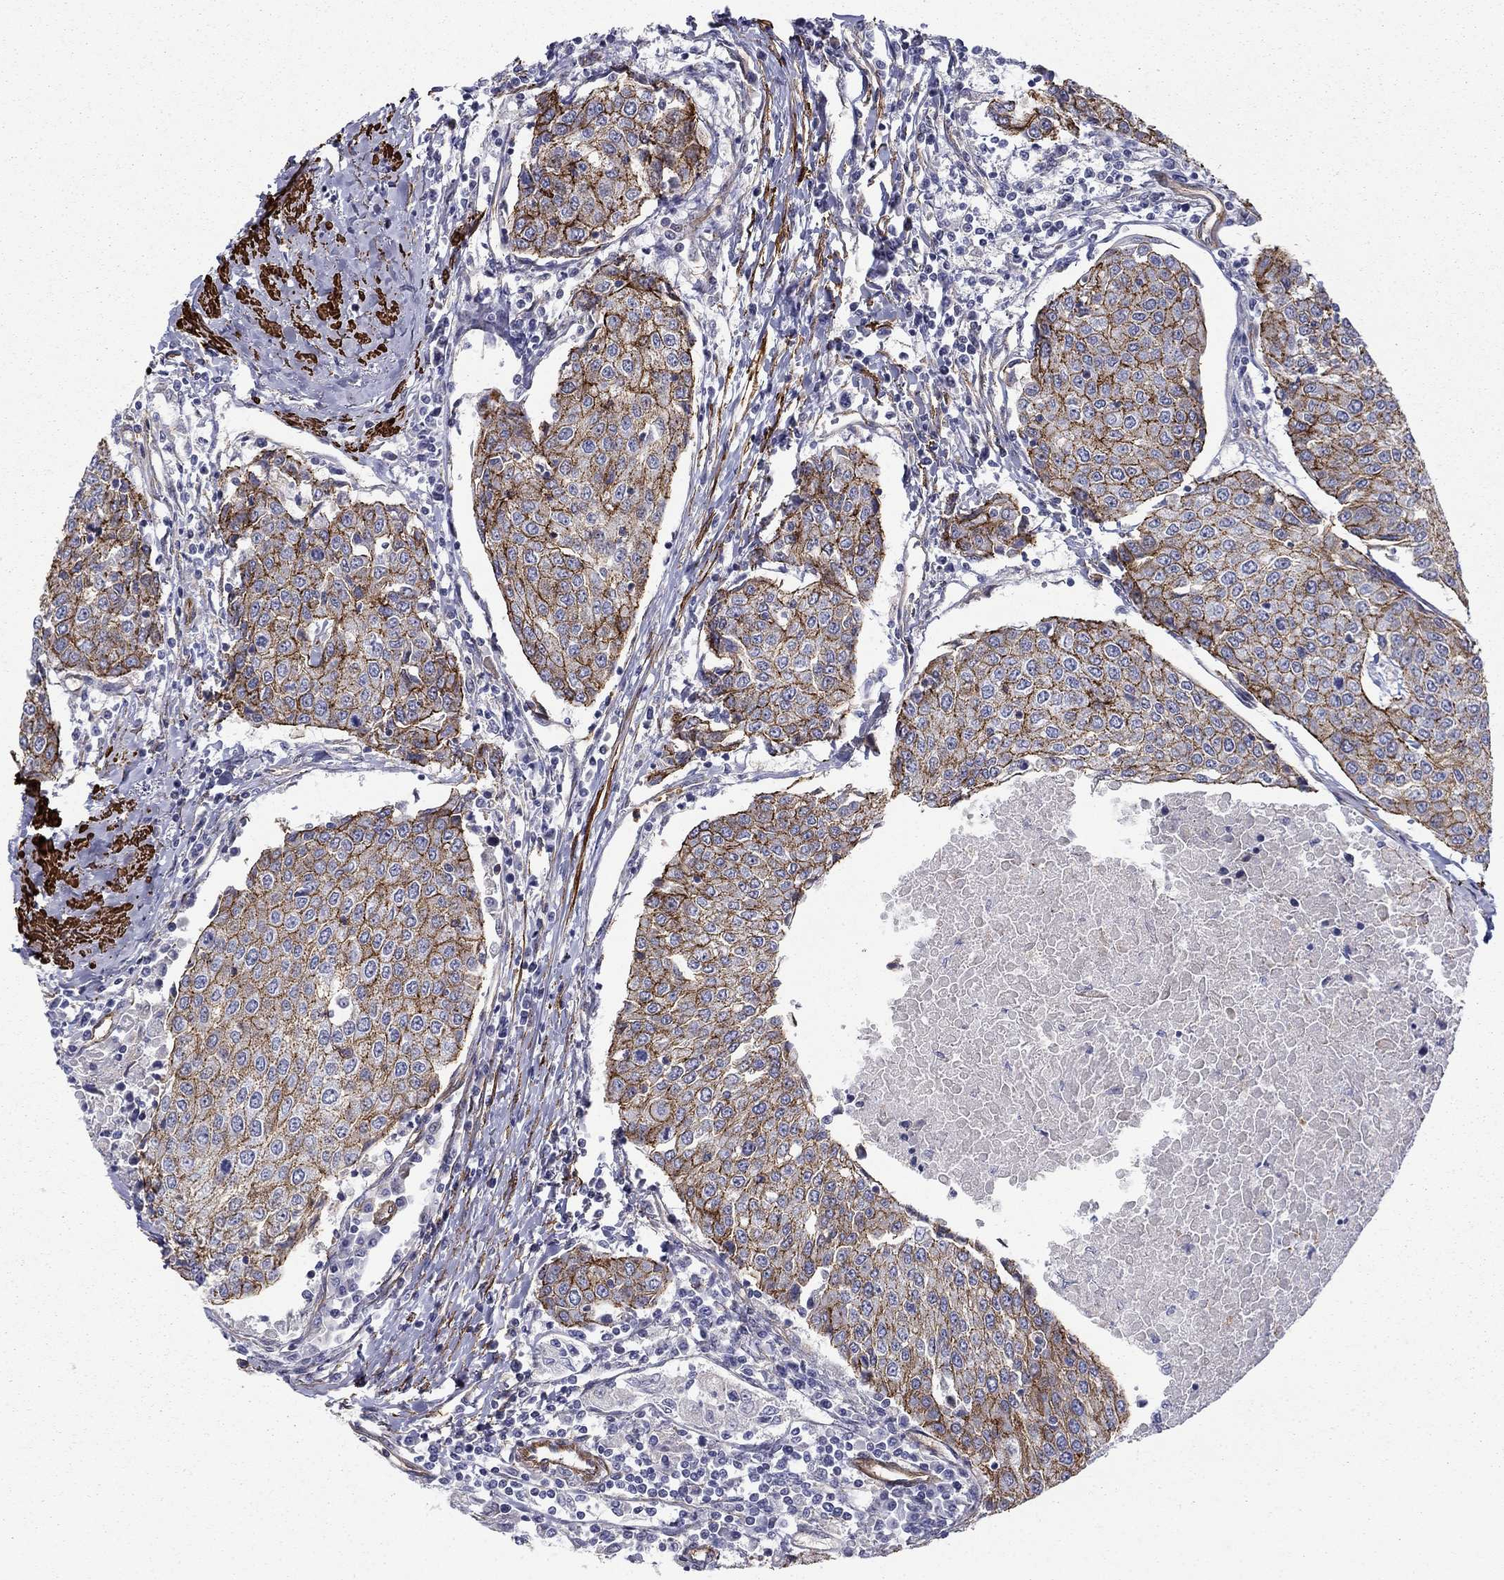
{"staining": {"intensity": "moderate", "quantity": "25%-75%", "location": "cytoplasmic/membranous"}, "tissue": "urothelial cancer", "cell_type": "Tumor cells", "image_type": "cancer", "snomed": [{"axis": "morphology", "description": "Urothelial carcinoma, High grade"}, {"axis": "topography", "description": "Urinary bladder"}], "caption": "Urothelial cancer tissue shows moderate cytoplasmic/membranous staining in approximately 25%-75% of tumor cells", "gene": "KRBA1", "patient": {"sex": "female", "age": 85}}